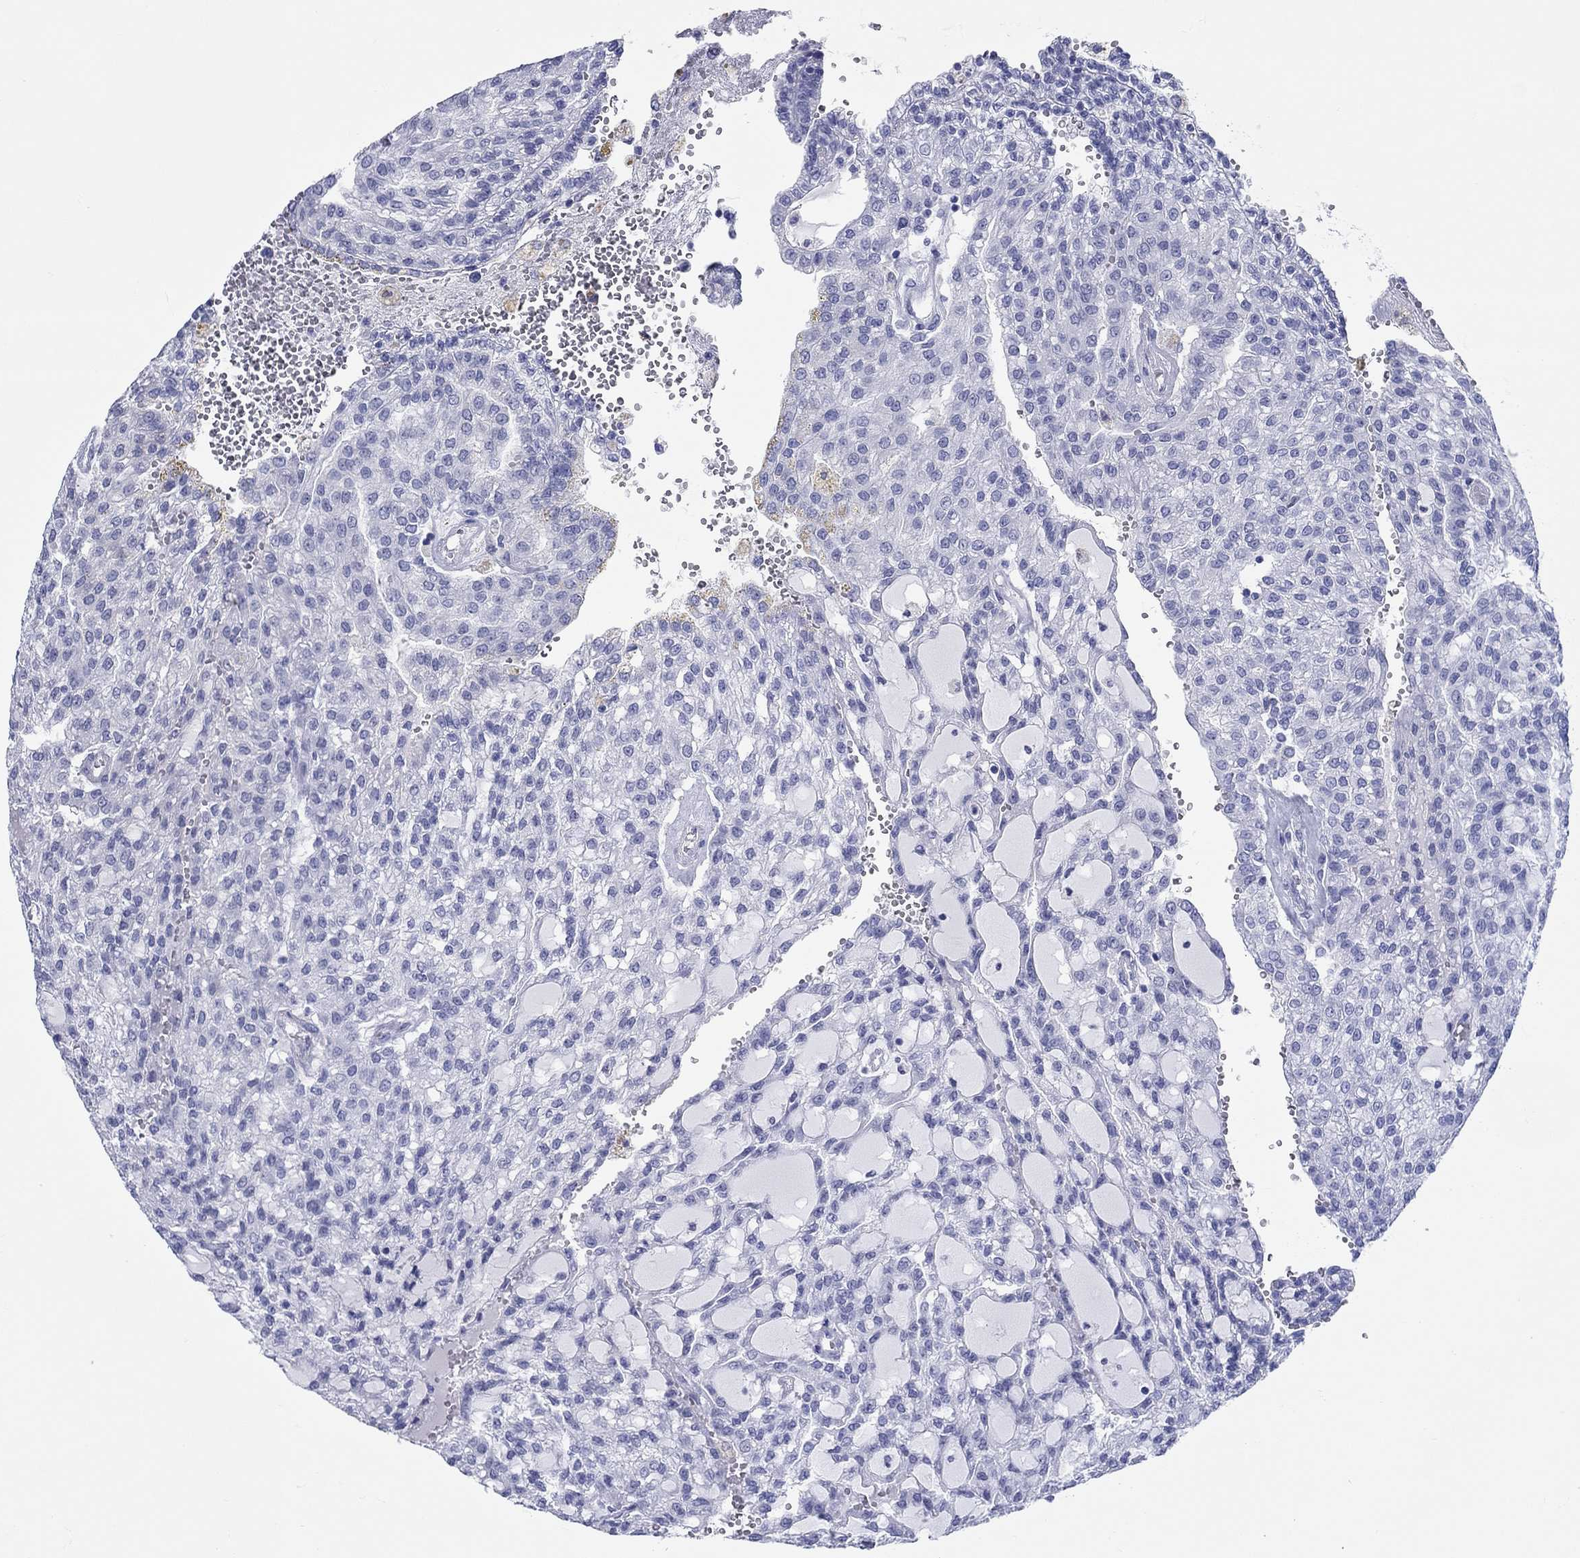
{"staining": {"intensity": "negative", "quantity": "none", "location": "none"}, "tissue": "renal cancer", "cell_type": "Tumor cells", "image_type": "cancer", "snomed": [{"axis": "morphology", "description": "Adenocarcinoma, NOS"}, {"axis": "topography", "description": "Kidney"}], "caption": "Immunohistochemical staining of renal adenocarcinoma shows no significant expression in tumor cells.", "gene": "ITGAE", "patient": {"sex": "male", "age": 63}}